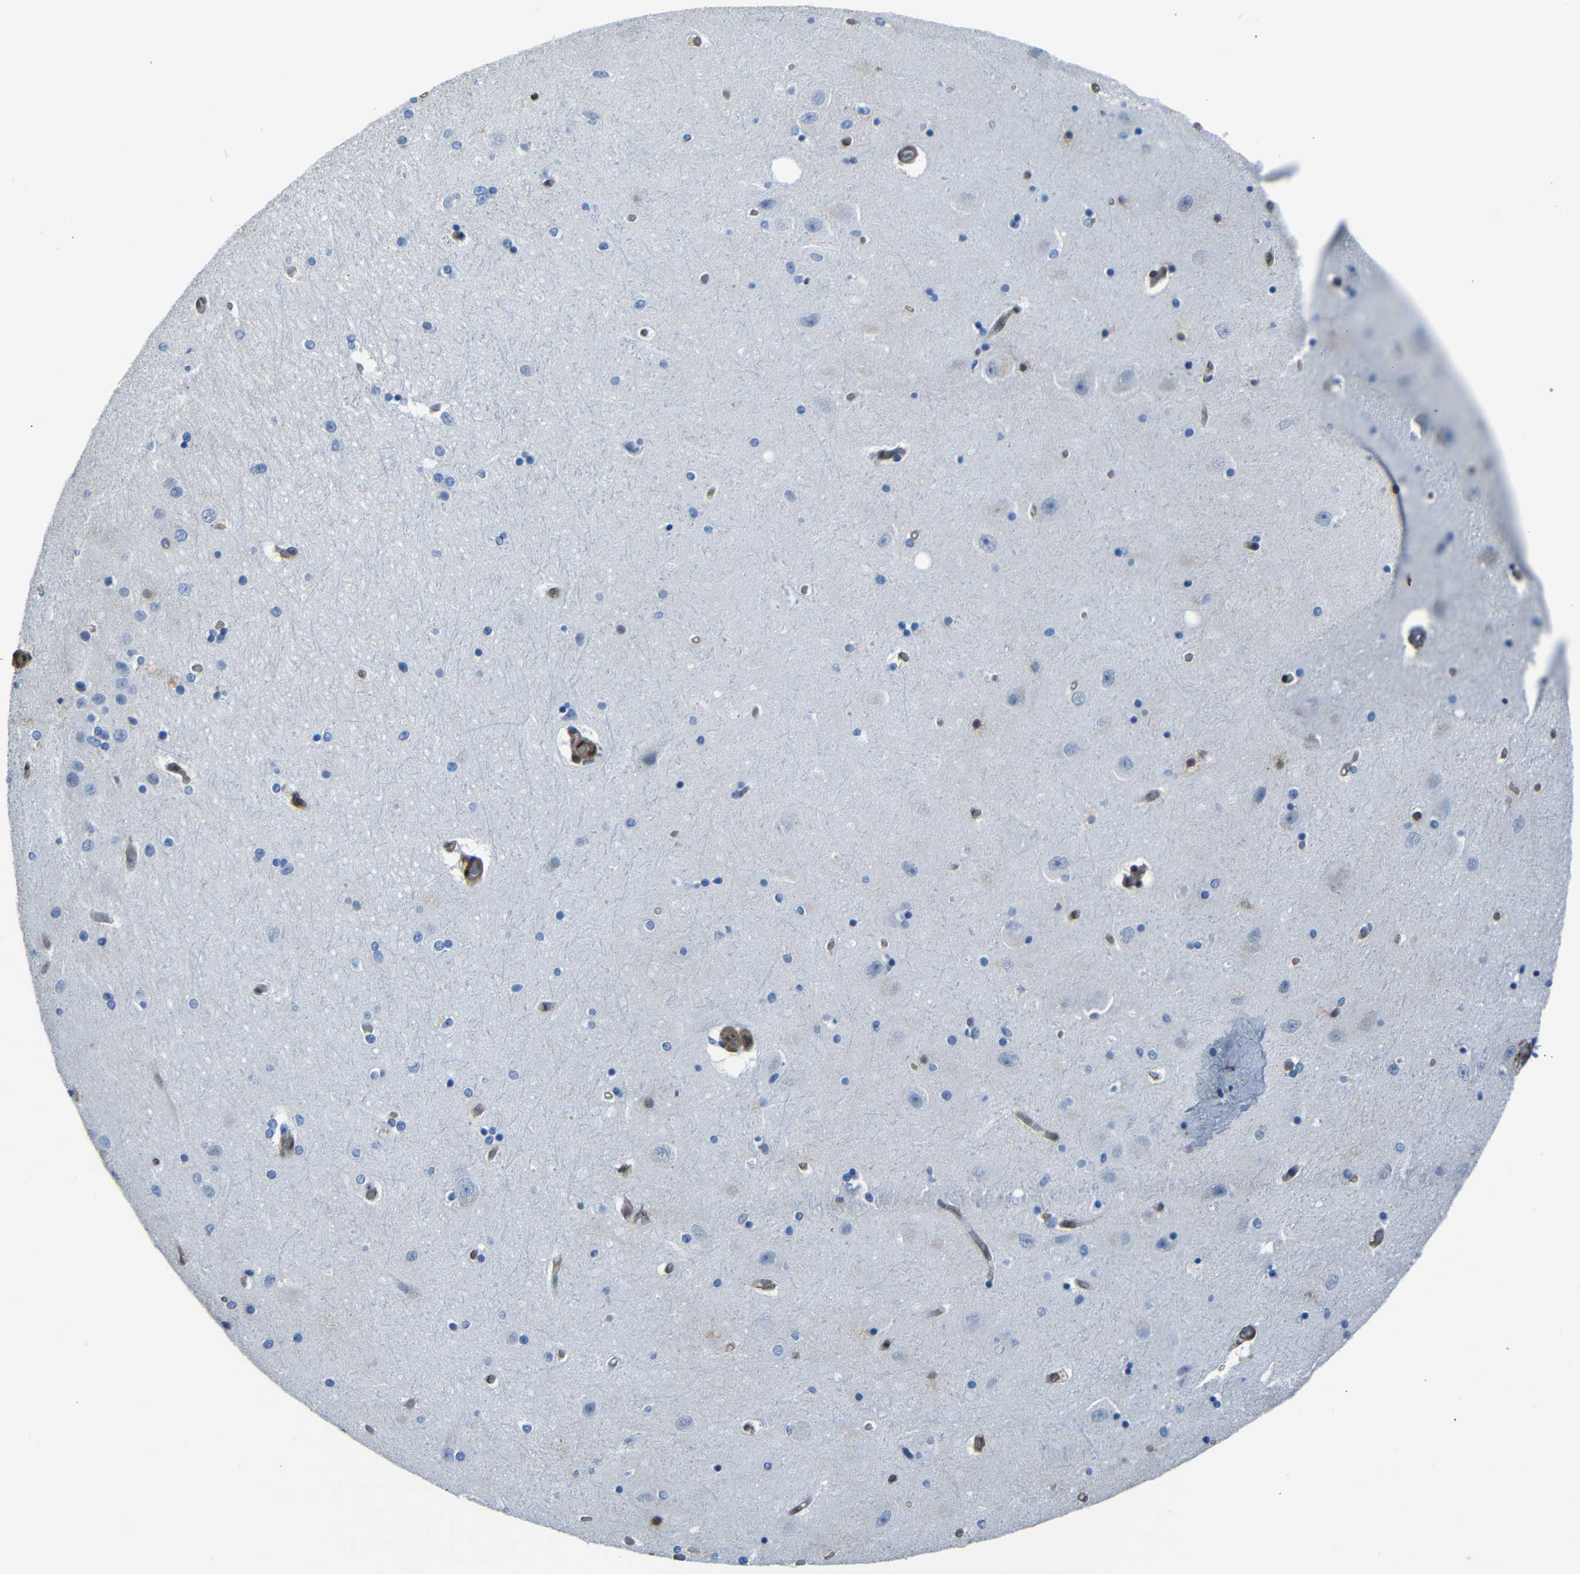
{"staining": {"intensity": "negative", "quantity": "none", "location": "none"}, "tissue": "hippocampus", "cell_type": "Glial cells", "image_type": "normal", "snomed": [{"axis": "morphology", "description": "Normal tissue, NOS"}, {"axis": "topography", "description": "Hippocampus"}], "caption": "DAB immunohistochemical staining of unremarkable hippocampus demonstrates no significant positivity in glial cells. (Brightfield microscopy of DAB (3,3'-diaminobenzidine) immunohistochemistry (IHC) at high magnification).", "gene": "YAP1", "patient": {"sex": "female", "age": 54}}